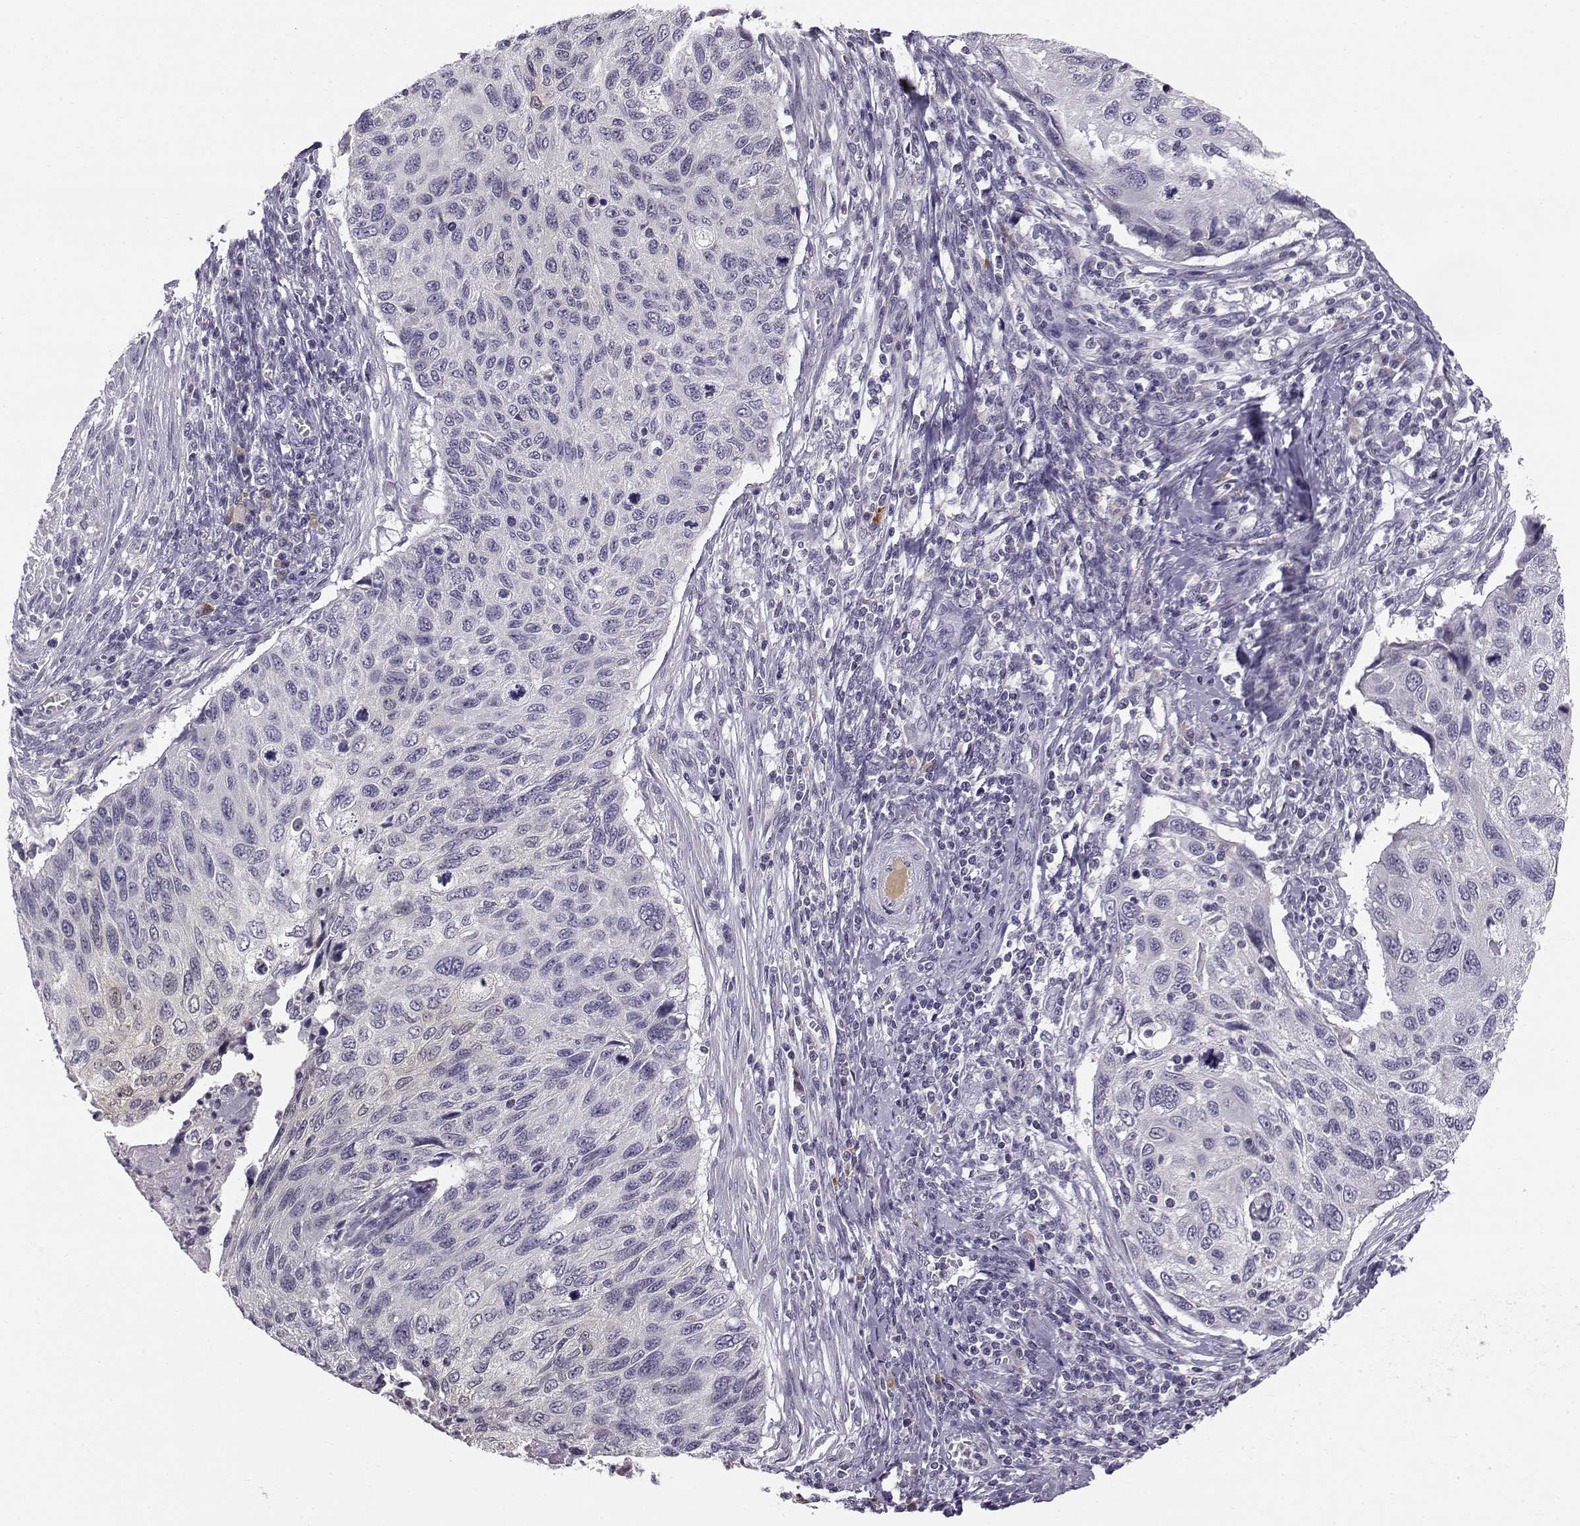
{"staining": {"intensity": "weak", "quantity": "<25%", "location": "cytoplasmic/membranous"}, "tissue": "cervical cancer", "cell_type": "Tumor cells", "image_type": "cancer", "snomed": [{"axis": "morphology", "description": "Squamous cell carcinoma, NOS"}, {"axis": "topography", "description": "Cervix"}], "caption": "This photomicrograph is of squamous cell carcinoma (cervical) stained with immunohistochemistry (IHC) to label a protein in brown with the nuclei are counter-stained blue. There is no staining in tumor cells.", "gene": "ACSL6", "patient": {"sex": "female", "age": 70}}